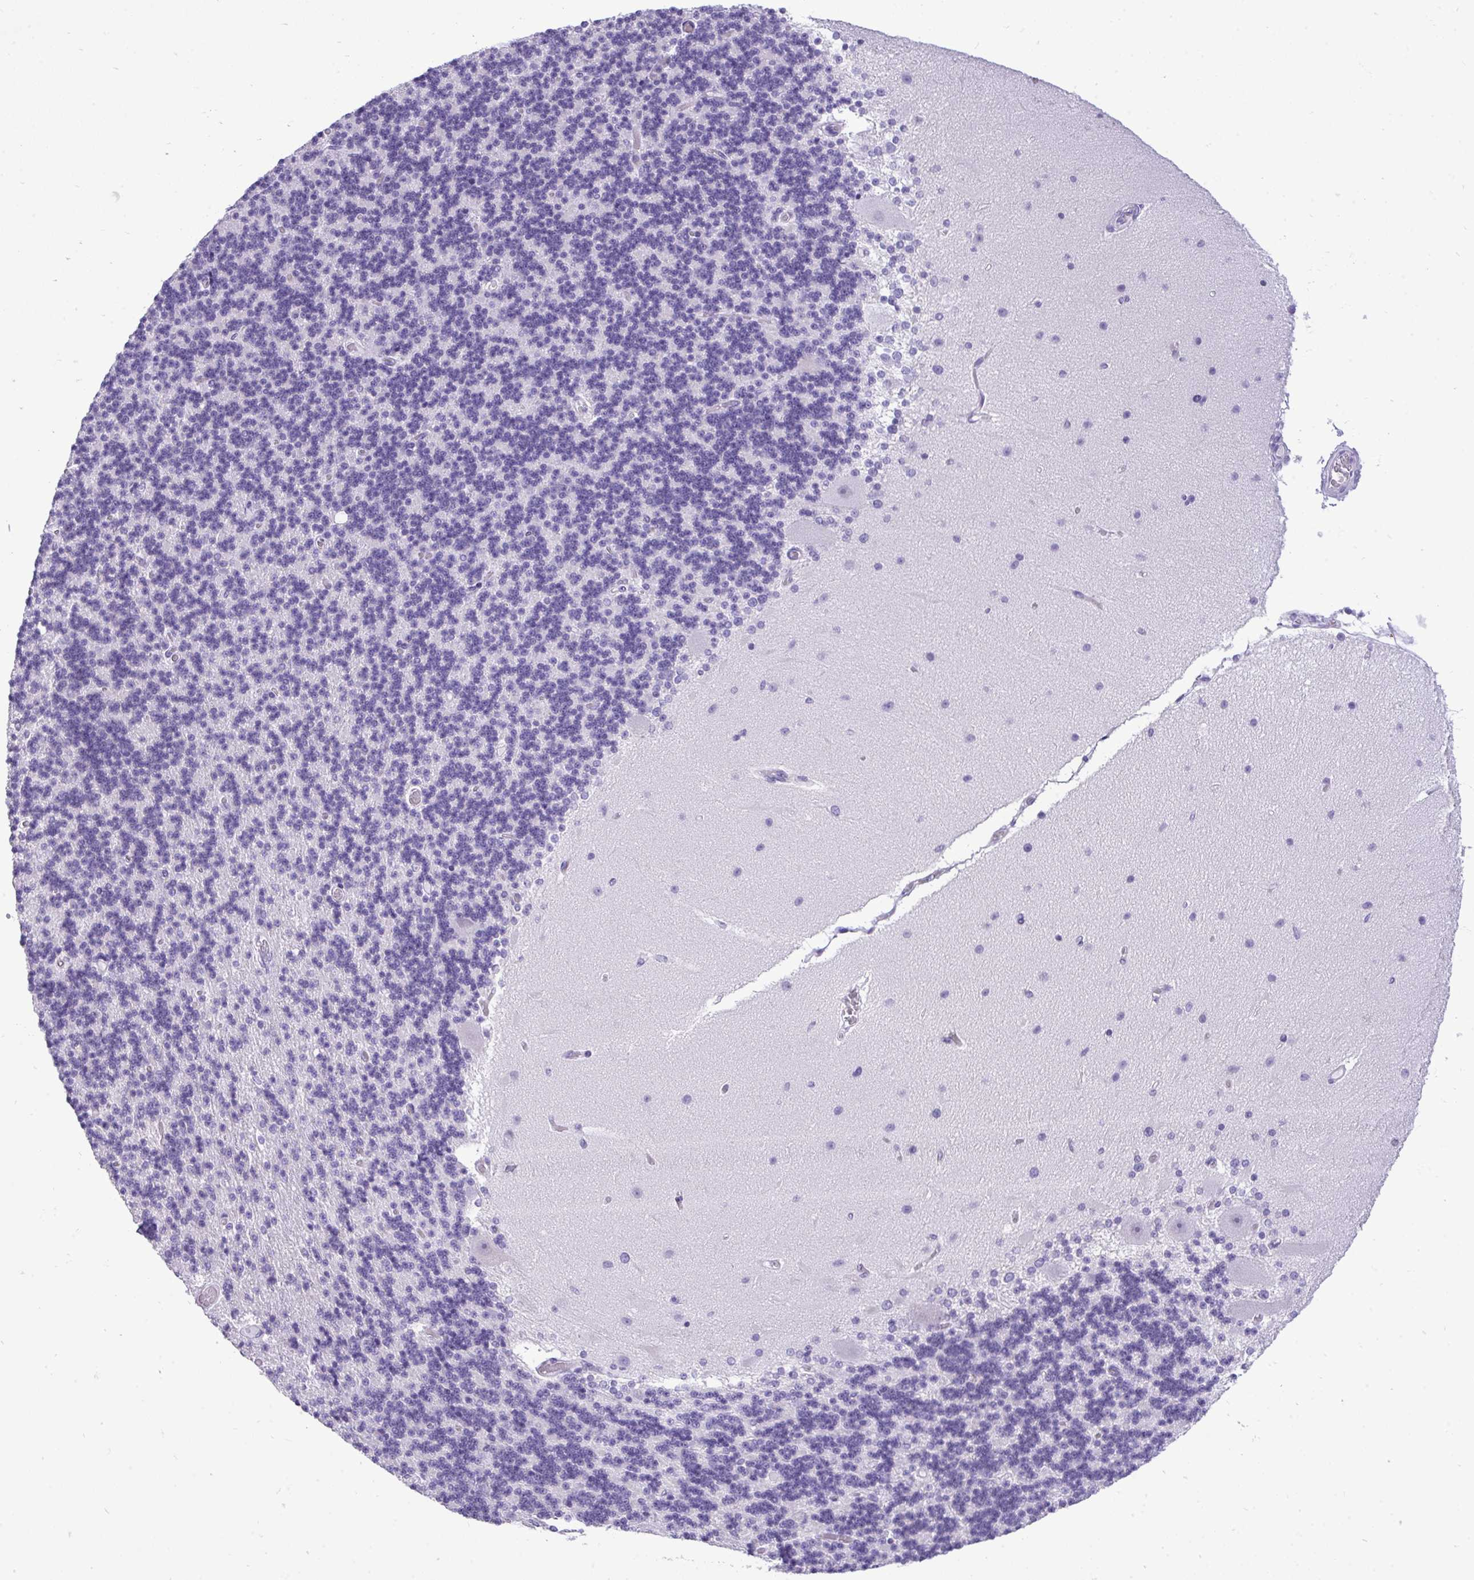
{"staining": {"intensity": "negative", "quantity": "none", "location": "none"}, "tissue": "cerebellum", "cell_type": "Cells in granular layer", "image_type": "normal", "snomed": [{"axis": "morphology", "description": "Normal tissue, NOS"}, {"axis": "topography", "description": "Cerebellum"}], "caption": "High magnification brightfield microscopy of normal cerebellum stained with DAB (brown) and counterstained with hematoxylin (blue): cells in granular layer show no significant staining.", "gene": "PRM2", "patient": {"sex": "female", "age": 54}}